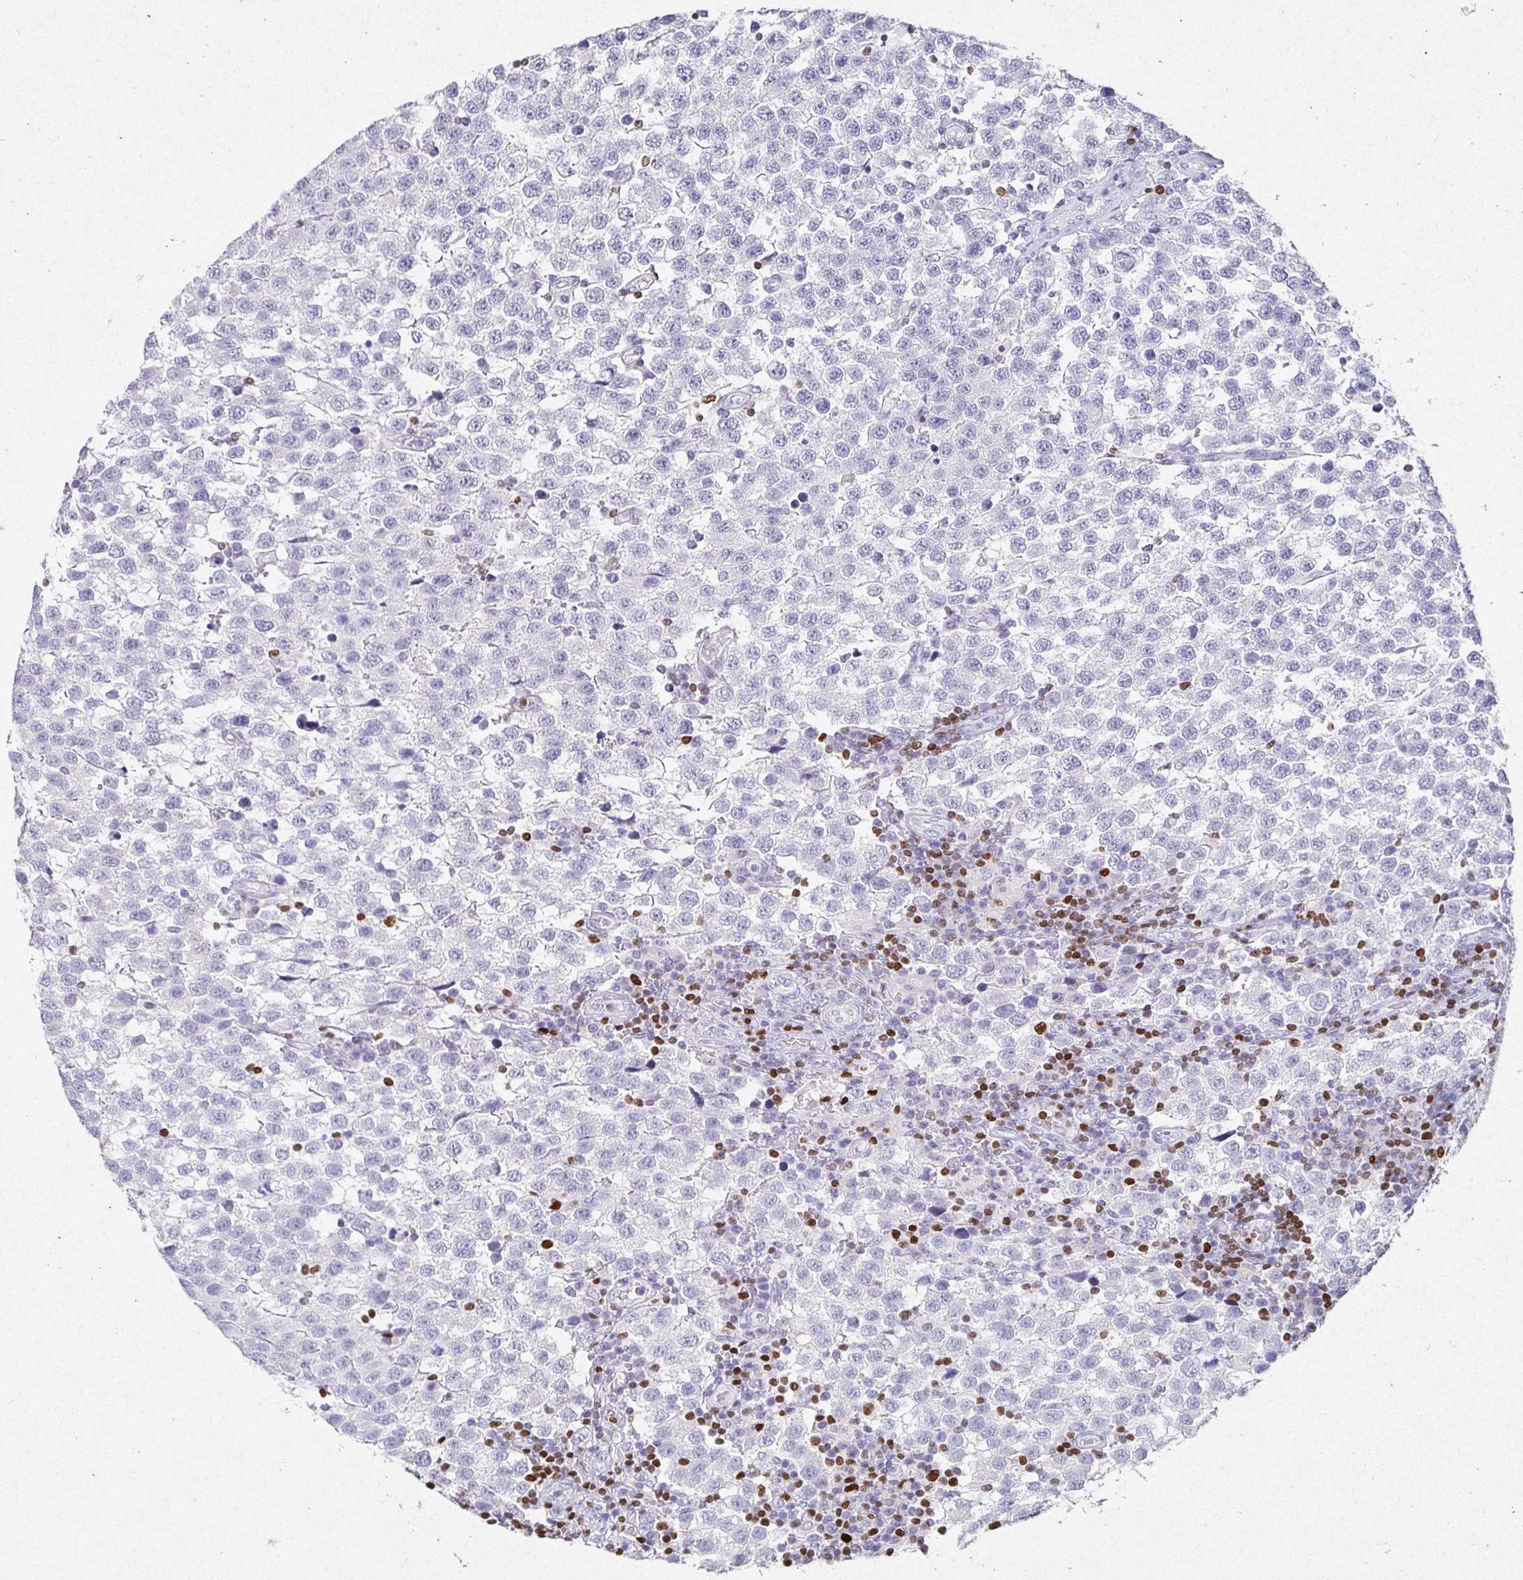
{"staining": {"intensity": "negative", "quantity": "none", "location": "none"}, "tissue": "testis cancer", "cell_type": "Tumor cells", "image_type": "cancer", "snomed": [{"axis": "morphology", "description": "Seminoma, NOS"}, {"axis": "topography", "description": "Testis"}], "caption": "IHC photomicrograph of human testis seminoma stained for a protein (brown), which exhibits no positivity in tumor cells.", "gene": "SATB1", "patient": {"sex": "male", "age": 34}}